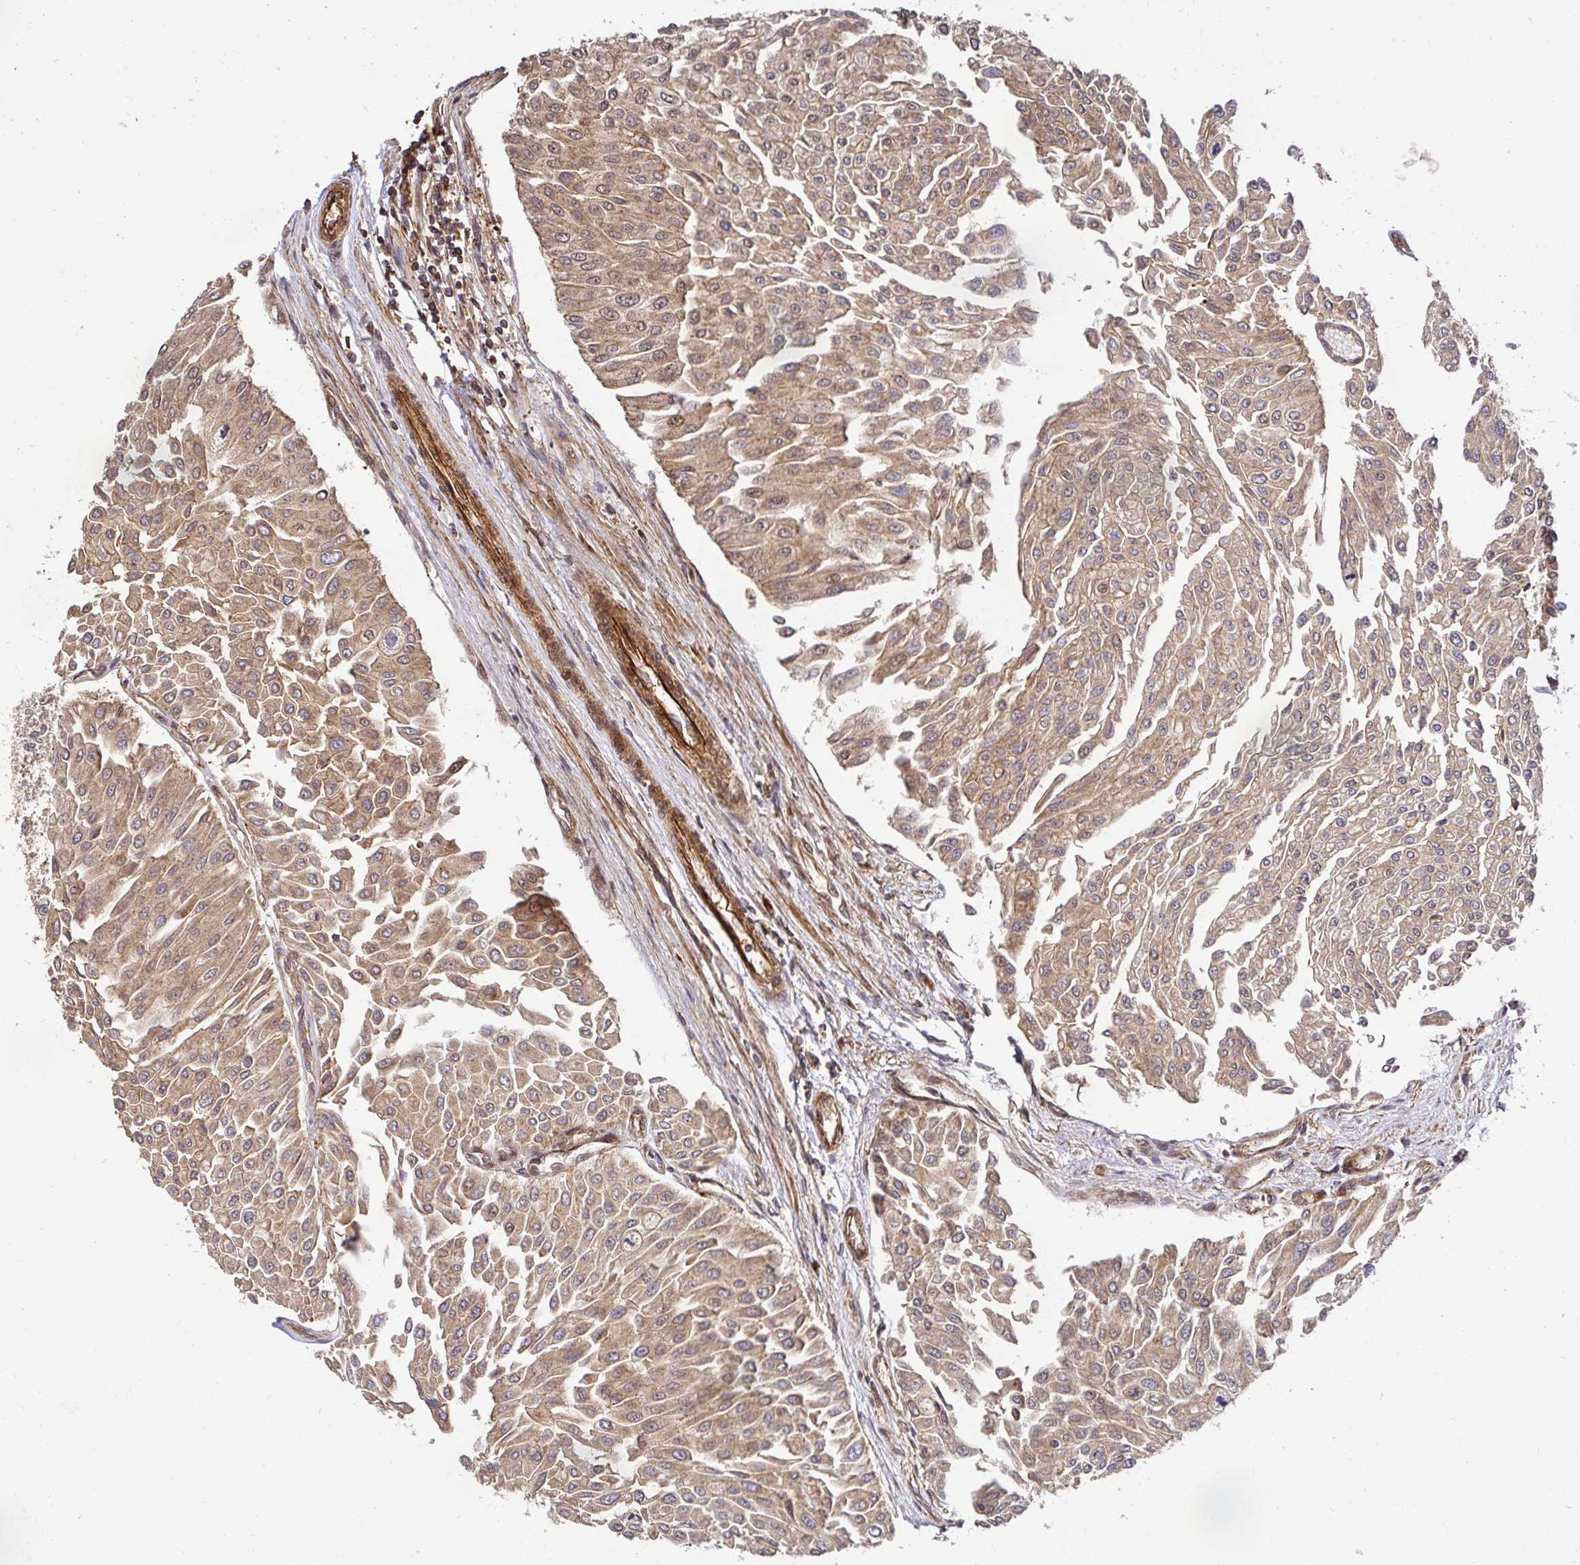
{"staining": {"intensity": "weak", "quantity": "25%-75%", "location": "cytoplasmic/membranous"}, "tissue": "urothelial cancer", "cell_type": "Tumor cells", "image_type": "cancer", "snomed": [{"axis": "morphology", "description": "Urothelial carcinoma, NOS"}, {"axis": "topography", "description": "Urinary bladder"}], "caption": "High-power microscopy captured an immunohistochemistry (IHC) histopathology image of urothelial cancer, revealing weak cytoplasmic/membranous positivity in about 25%-75% of tumor cells.", "gene": "PSMA4", "patient": {"sex": "male", "age": 67}}